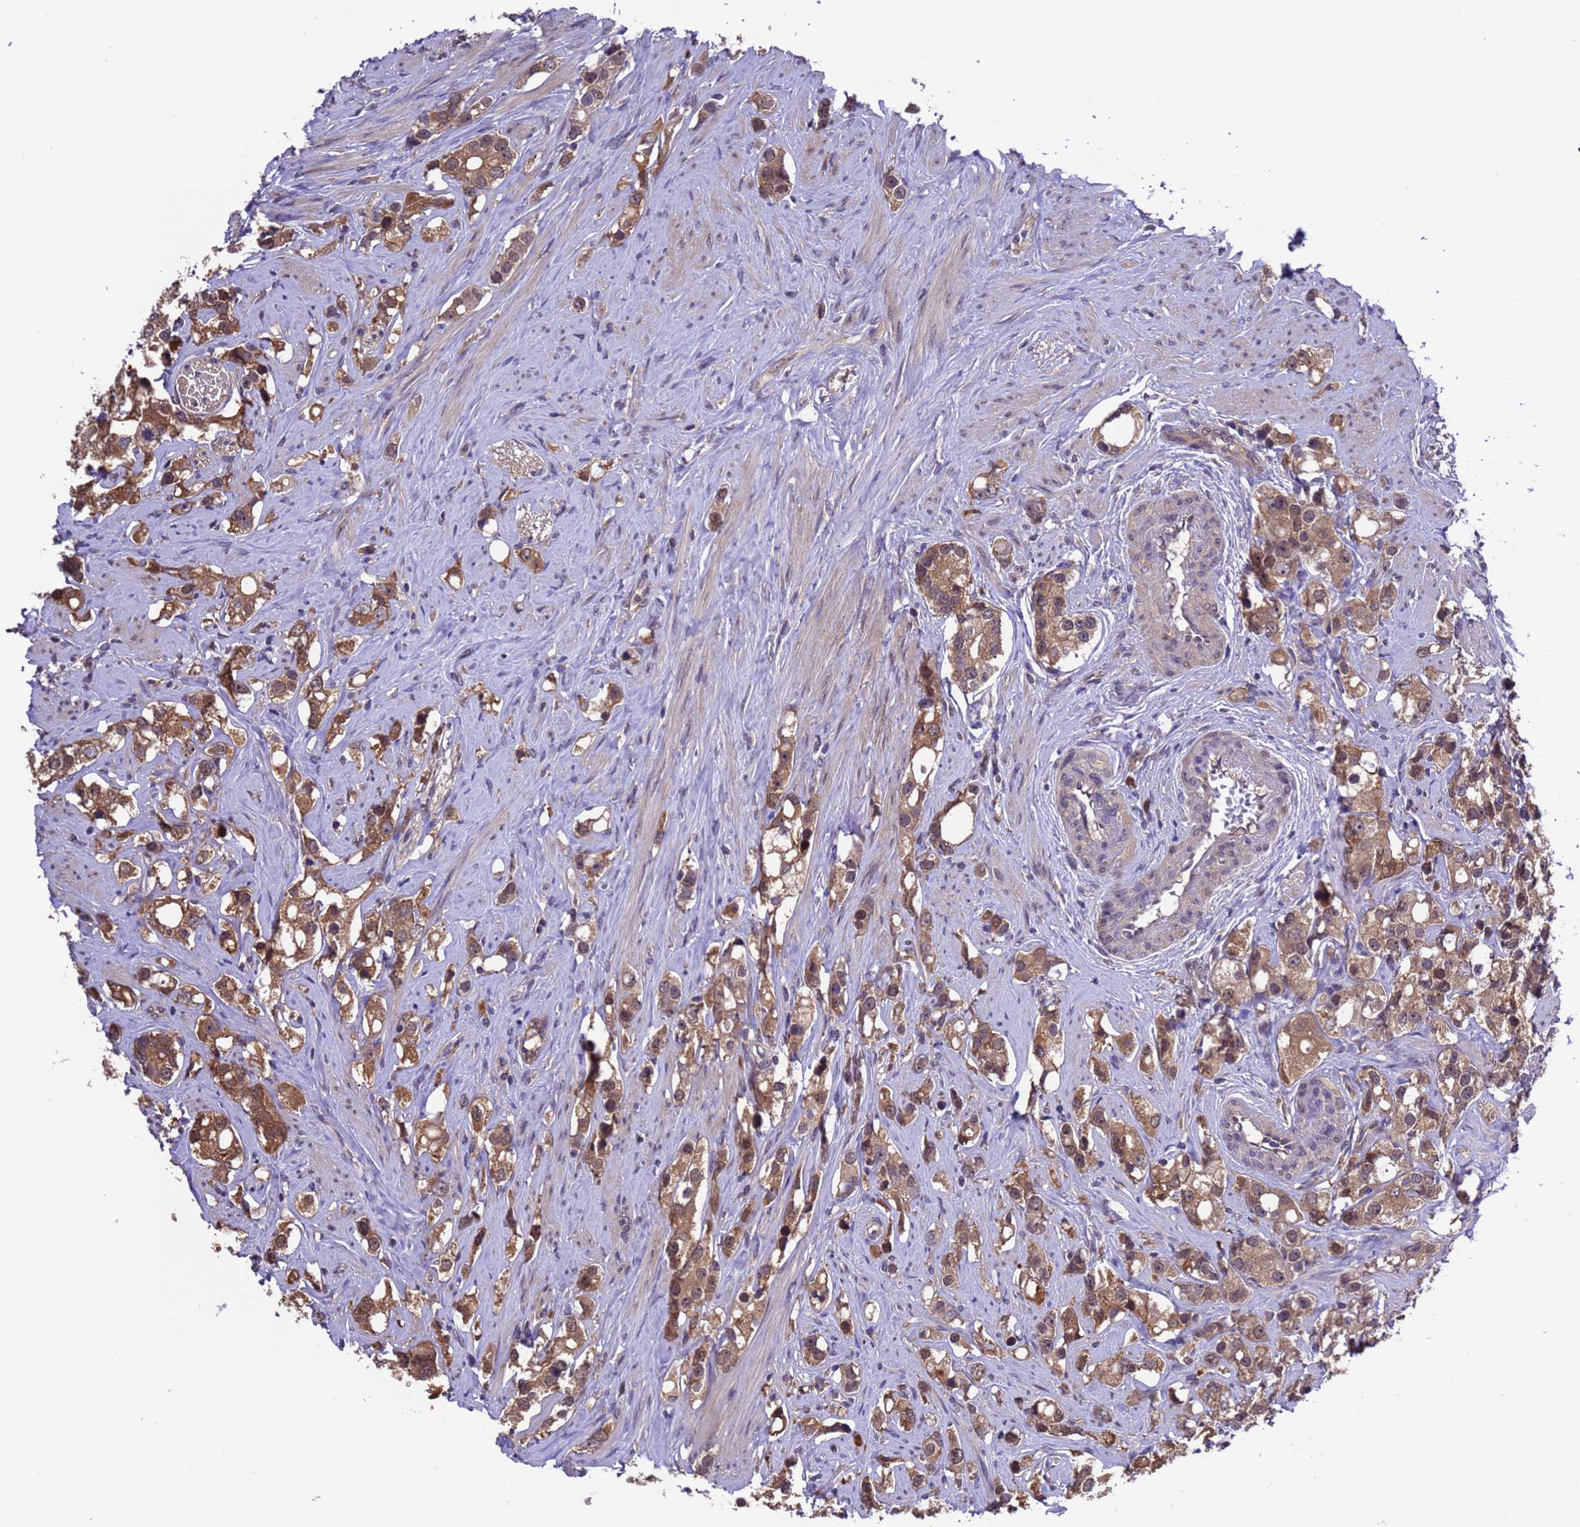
{"staining": {"intensity": "moderate", "quantity": ">75%", "location": "cytoplasmic/membranous,nuclear"}, "tissue": "prostate cancer", "cell_type": "Tumor cells", "image_type": "cancer", "snomed": [{"axis": "morphology", "description": "Adenocarcinoma, High grade"}, {"axis": "topography", "description": "Prostate"}], "caption": "Protein expression analysis of human adenocarcinoma (high-grade) (prostate) reveals moderate cytoplasmic/membranous and nuclear staining in approximately >75% of tumor cells. Immunohistochemistry (ihc) stains the protein of interest in brown and the nuclei are stained blue.", "gene": "ZFP69B", "patient": {"sex": "male", "age": 63}}